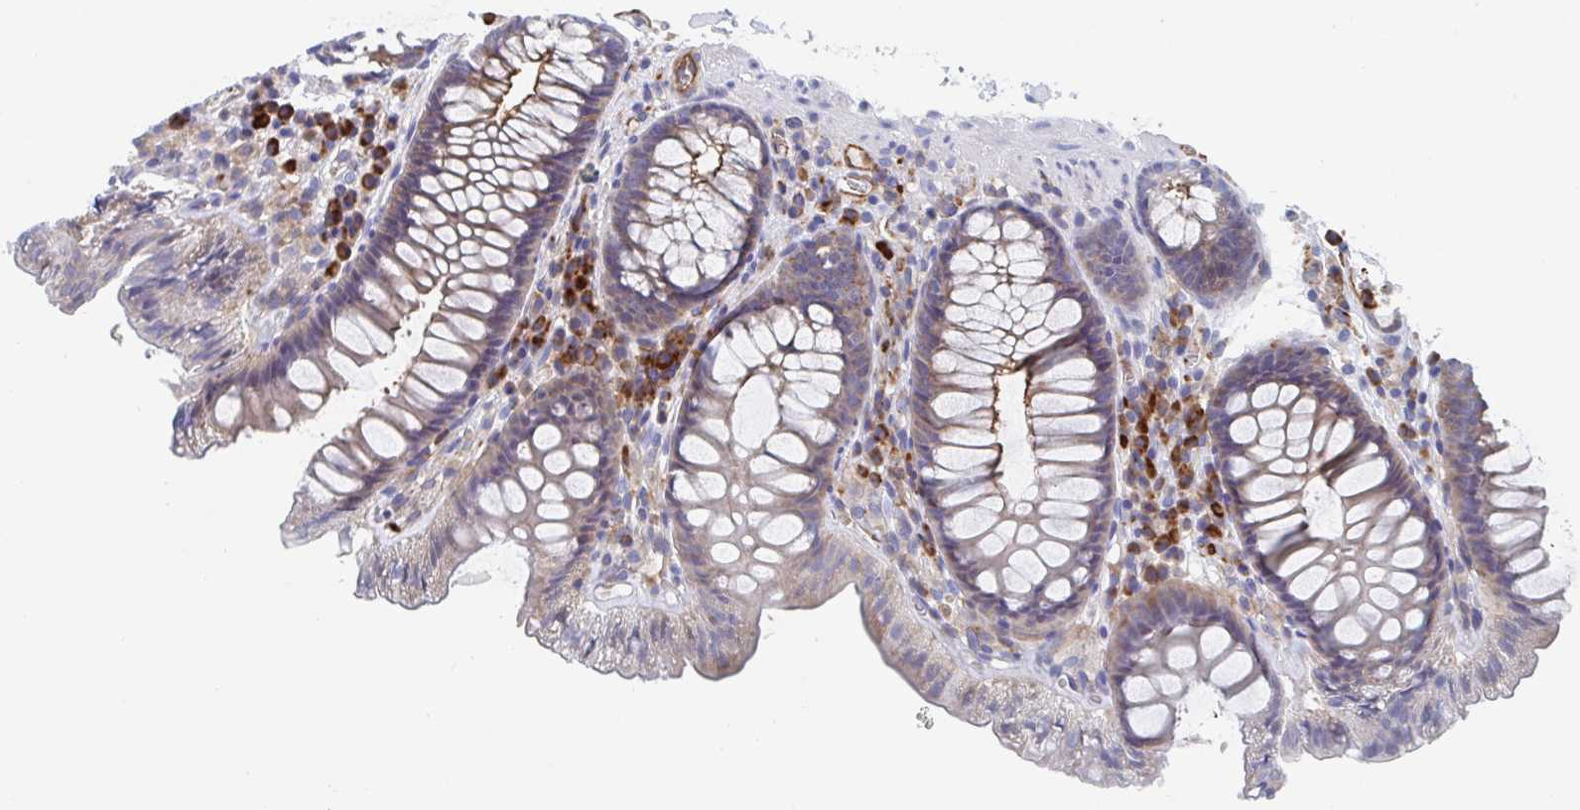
{"staining": {"intensity": "moderate", "quantity": ">75%", "location": "cytoplasmic/membranous"}, "tissue": "colon", "cell_type": "Endothelial cells", "image_type": "normal", "snomed": [{"axis": "morphology", "description": "Normal tissue, NOS"}, {"axis": "topography", "description": "Colon"}, {"axis": "topography", "description": "Peripheral nerve tissue"}], "caption": "Immunohistochemical staining of benign colon displays medium levels of moderate cytoplasmic/membranous positivity in approximately >75% of endothelial cells. The staining was performed using DAB, with brown indicating positive protein expression. Nuclei are stained blue with hematoxylin.", "gene": "KLC3", "patient": {"sex": "male", "age": 84}}